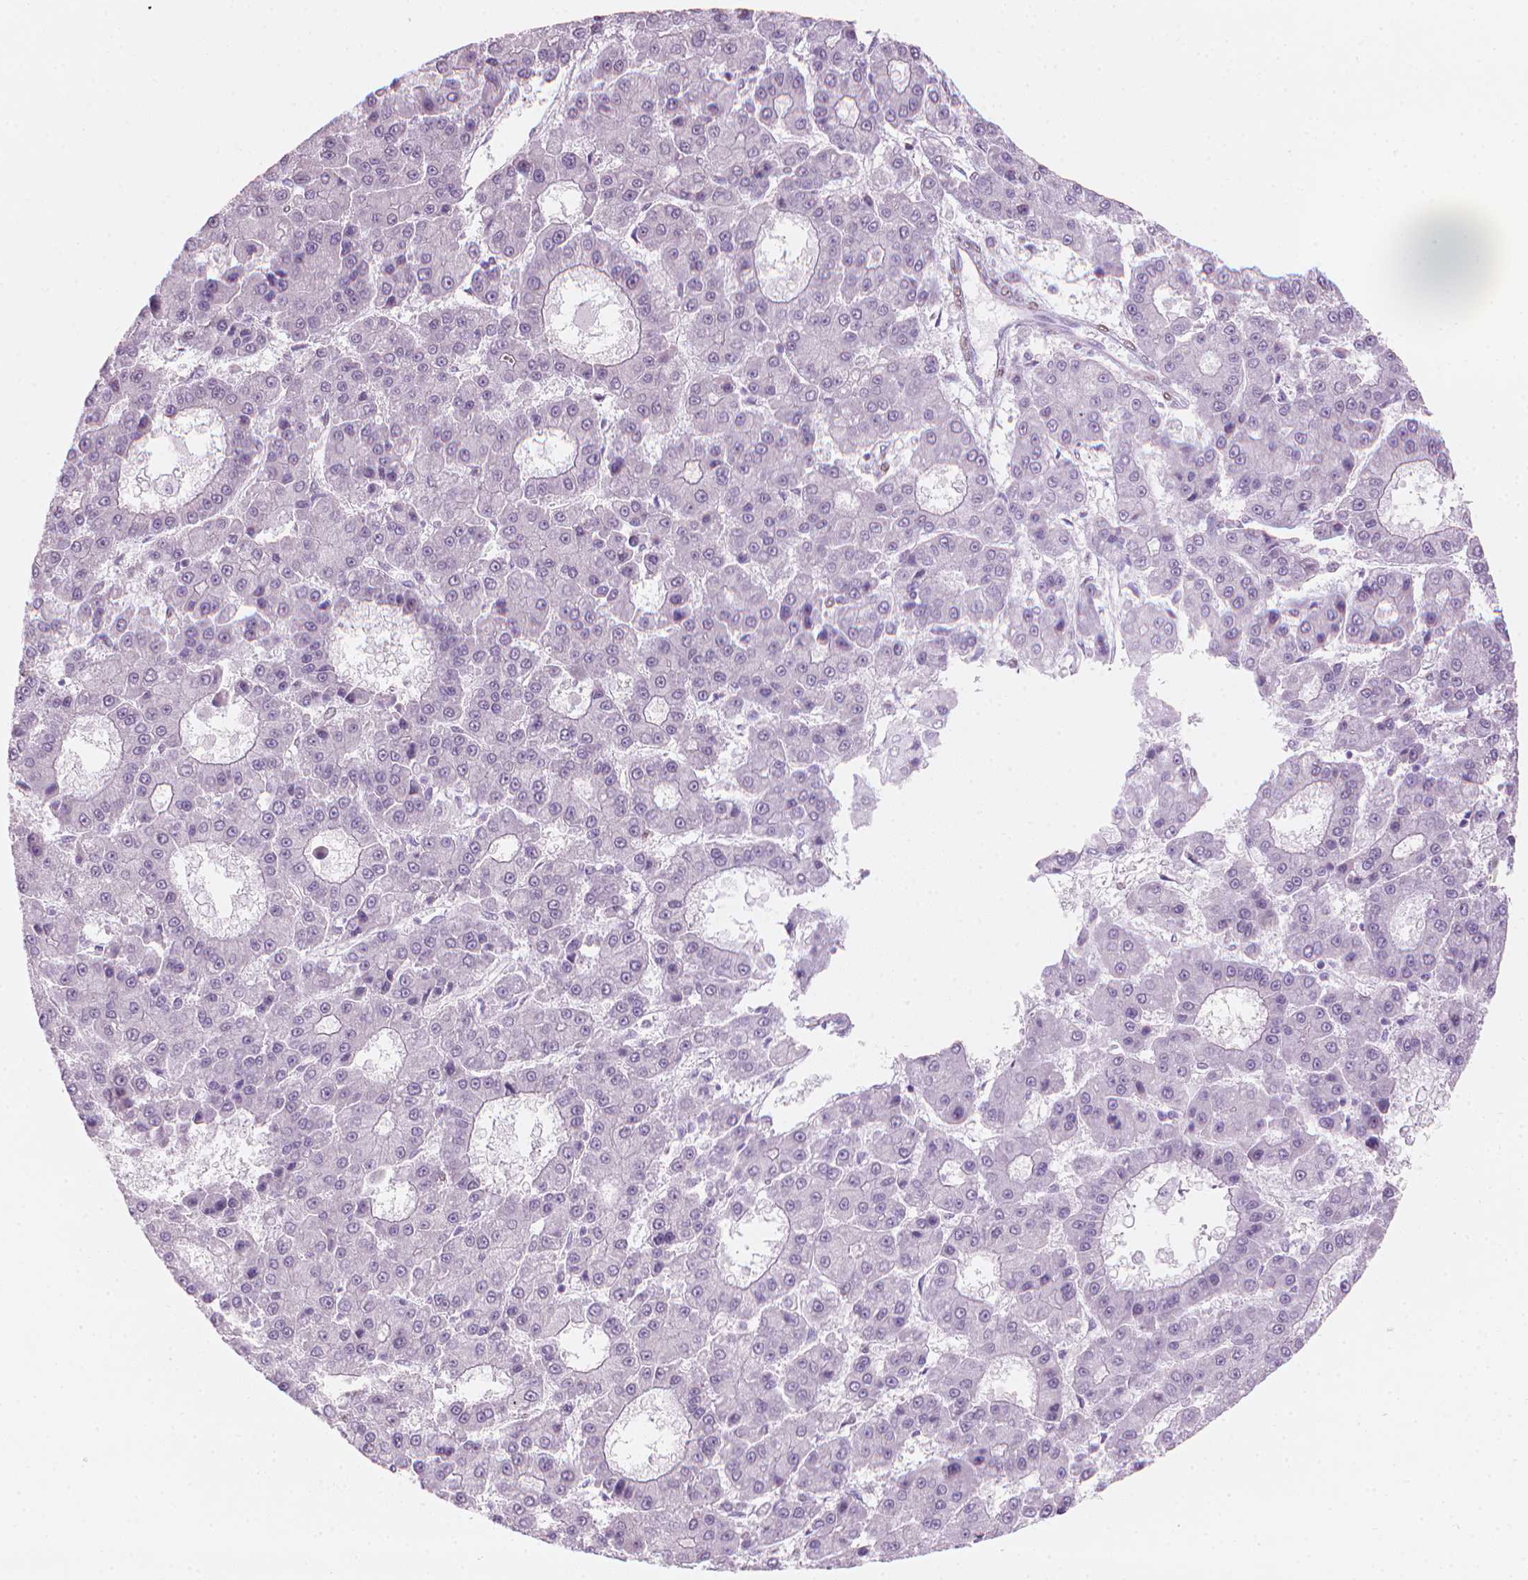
{"staining": {"intensity": "negative", "quantity": "none", "location": "none"}, "tissue": "liver cancer", "cell_type": "Tumor cells", "image_type": "cancer", "snomed": [{"axis": "morphology", "description": "Carcinoma, Hepatocellular, NOS"}, {"axis": "topography", "description": "Liver"}], "caption": "There is no significant expression in tumor cells of liver cancer (hepatocellular carcinoma). (Brightfield microscopy of DAB immunohistochemistry at high magnification).", "gene": "PIAS2", "patient": {"sex": "male", "age": 70}}